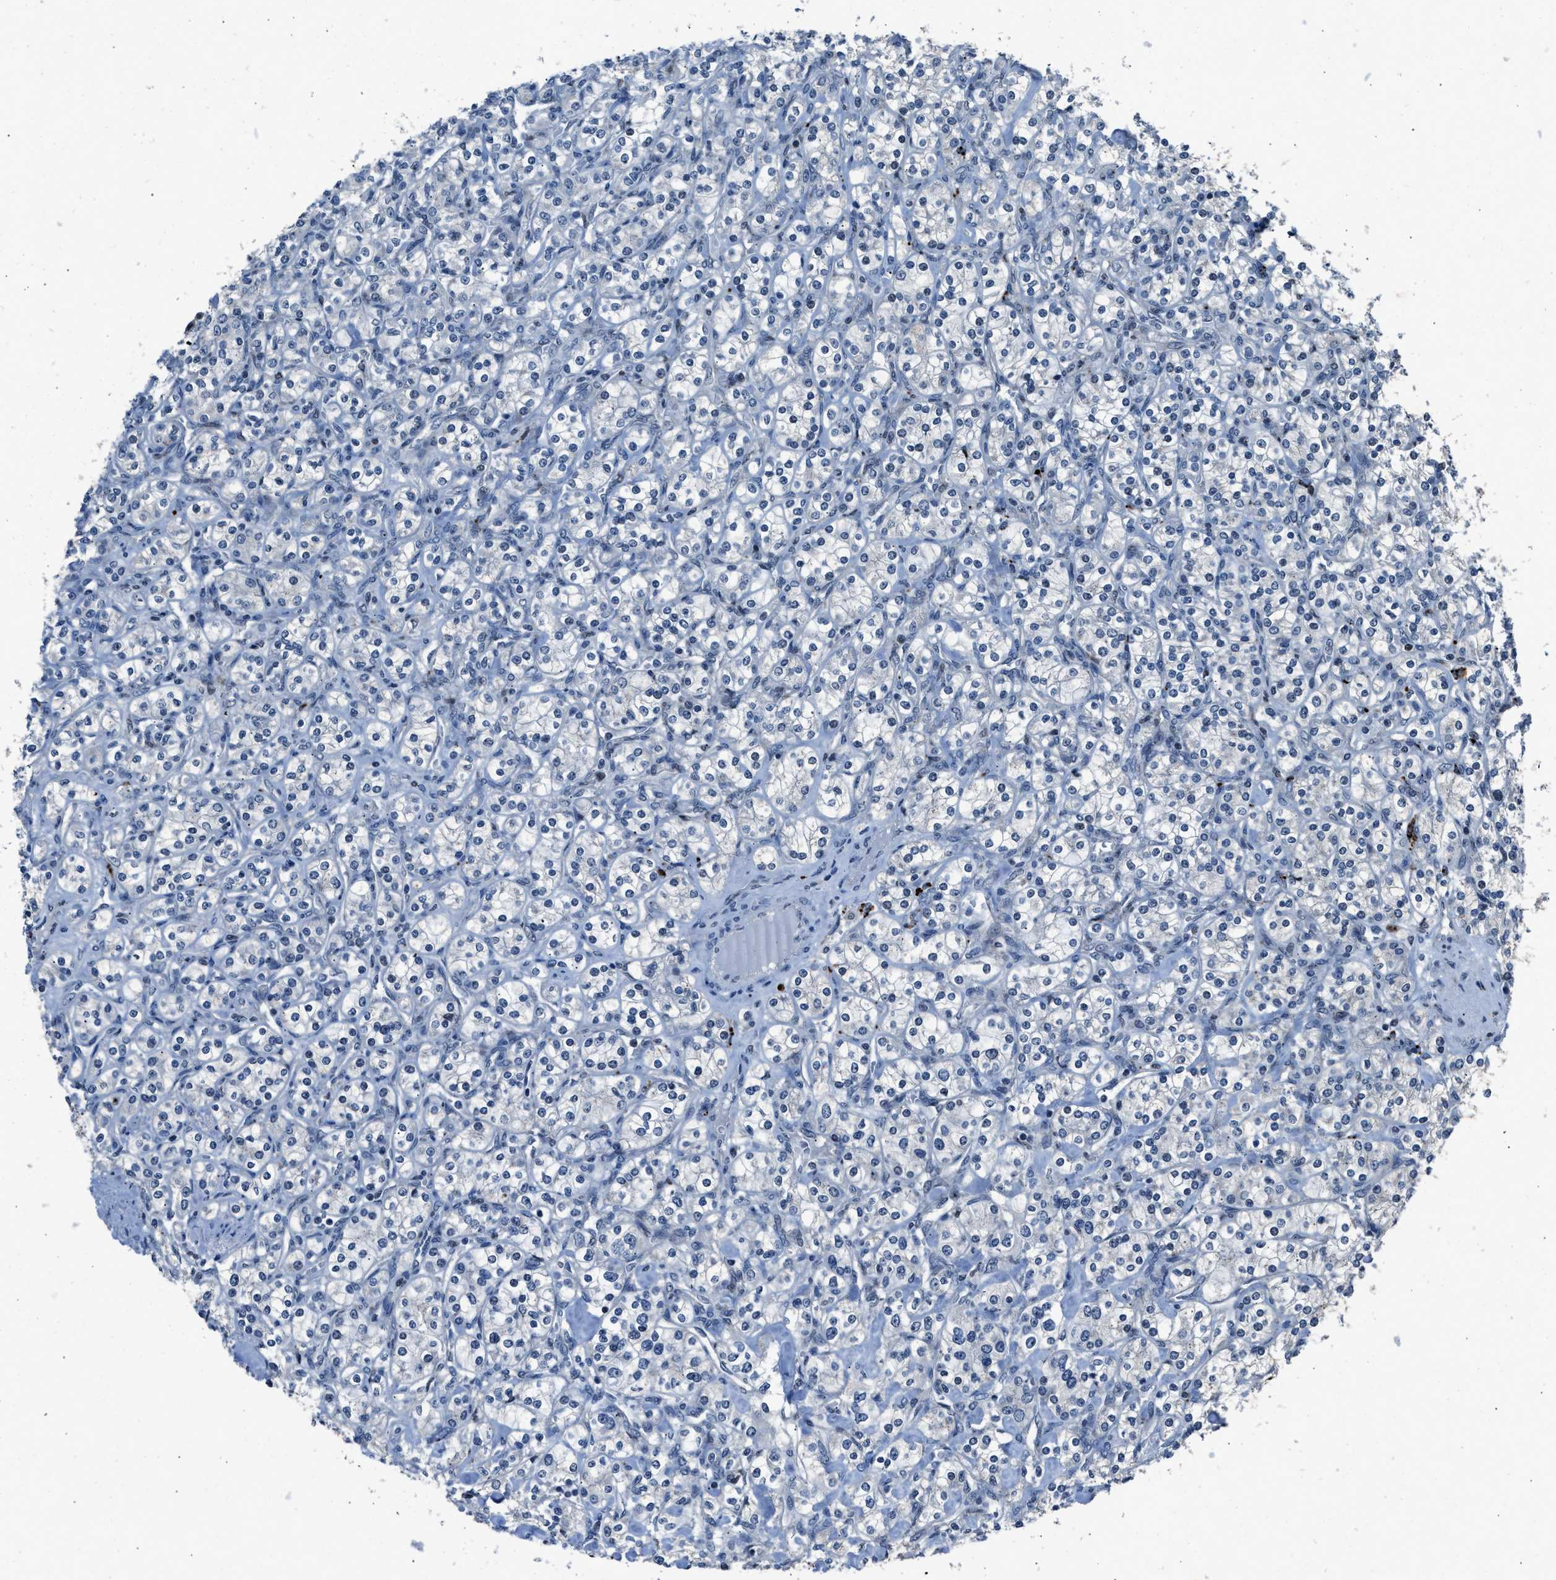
{"staining": {"intensity": "negative", "quantity": "none", "location": "none"}, "tissue": "renal cancer", "cell_type": "Tumor cells", "image_type": "cancer", "snomed": [{"axis": "morphology", "description": "Adenocarcinoma, NOS"}, {"axis": "topography", "description": "Kidney"}], "caption": "Renal cancer was stained to show a protein in brown. There is no significant staining in tumor cells.", "gene": "ADCY1", "patient": {"sex": "male", "age": 77}}